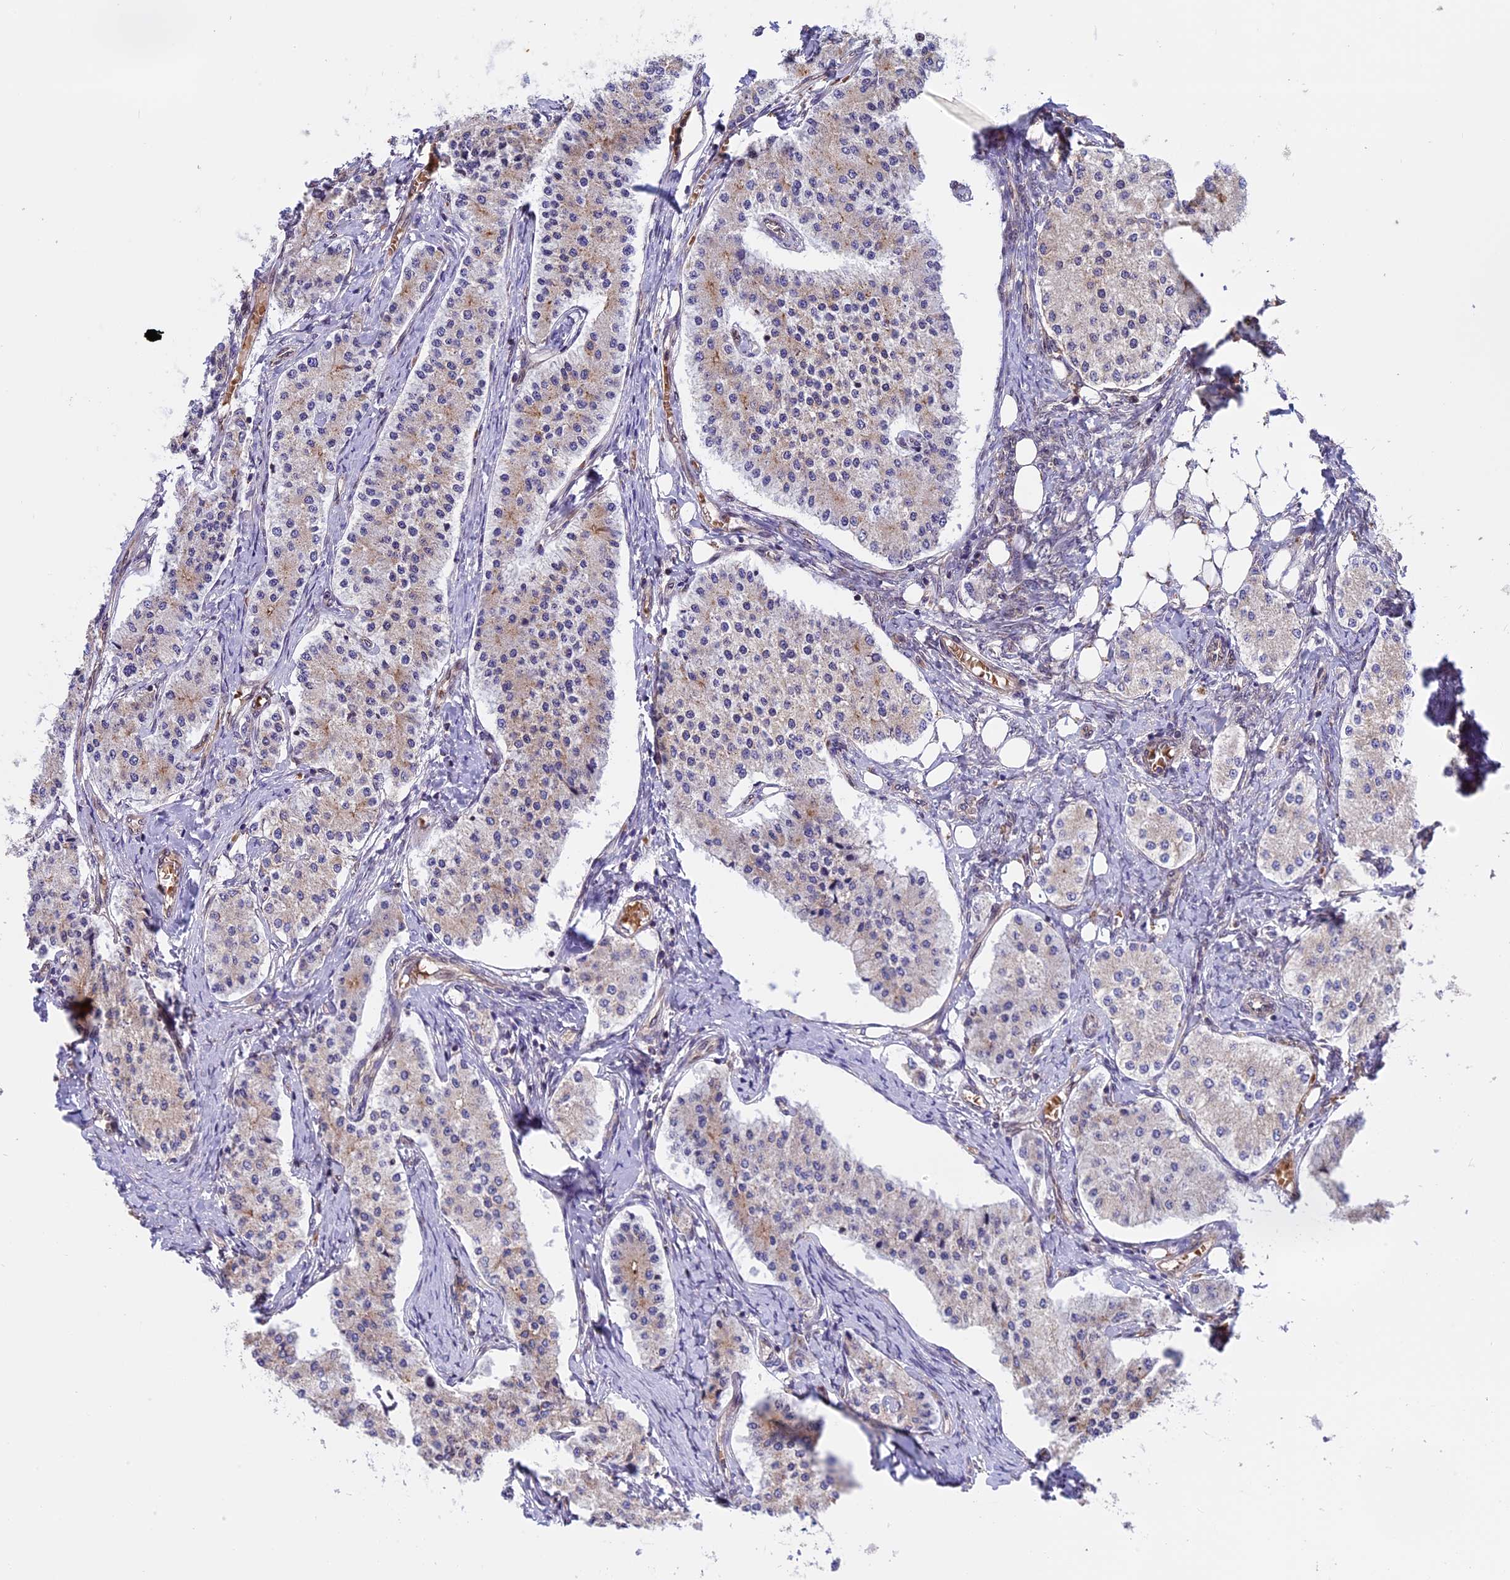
{"staining": {"intensity": "weak", "quantity": "<25%", "location": "cytoplasmic/membranous"}, "tissue": "carcinoid", "cell_type": "Tumor cells", "image_type": "cancer", "snomed": [{"axis": "morphology", "description": "Carcinoid, malignant, NOS"}, {"axis": "topography", "description": "Colon"}], "caption": "There is no significant positivity in tumor cells of carcinoid.", "gene": "CHMP2A", "patient": {"sex": "female", "age": 52}}